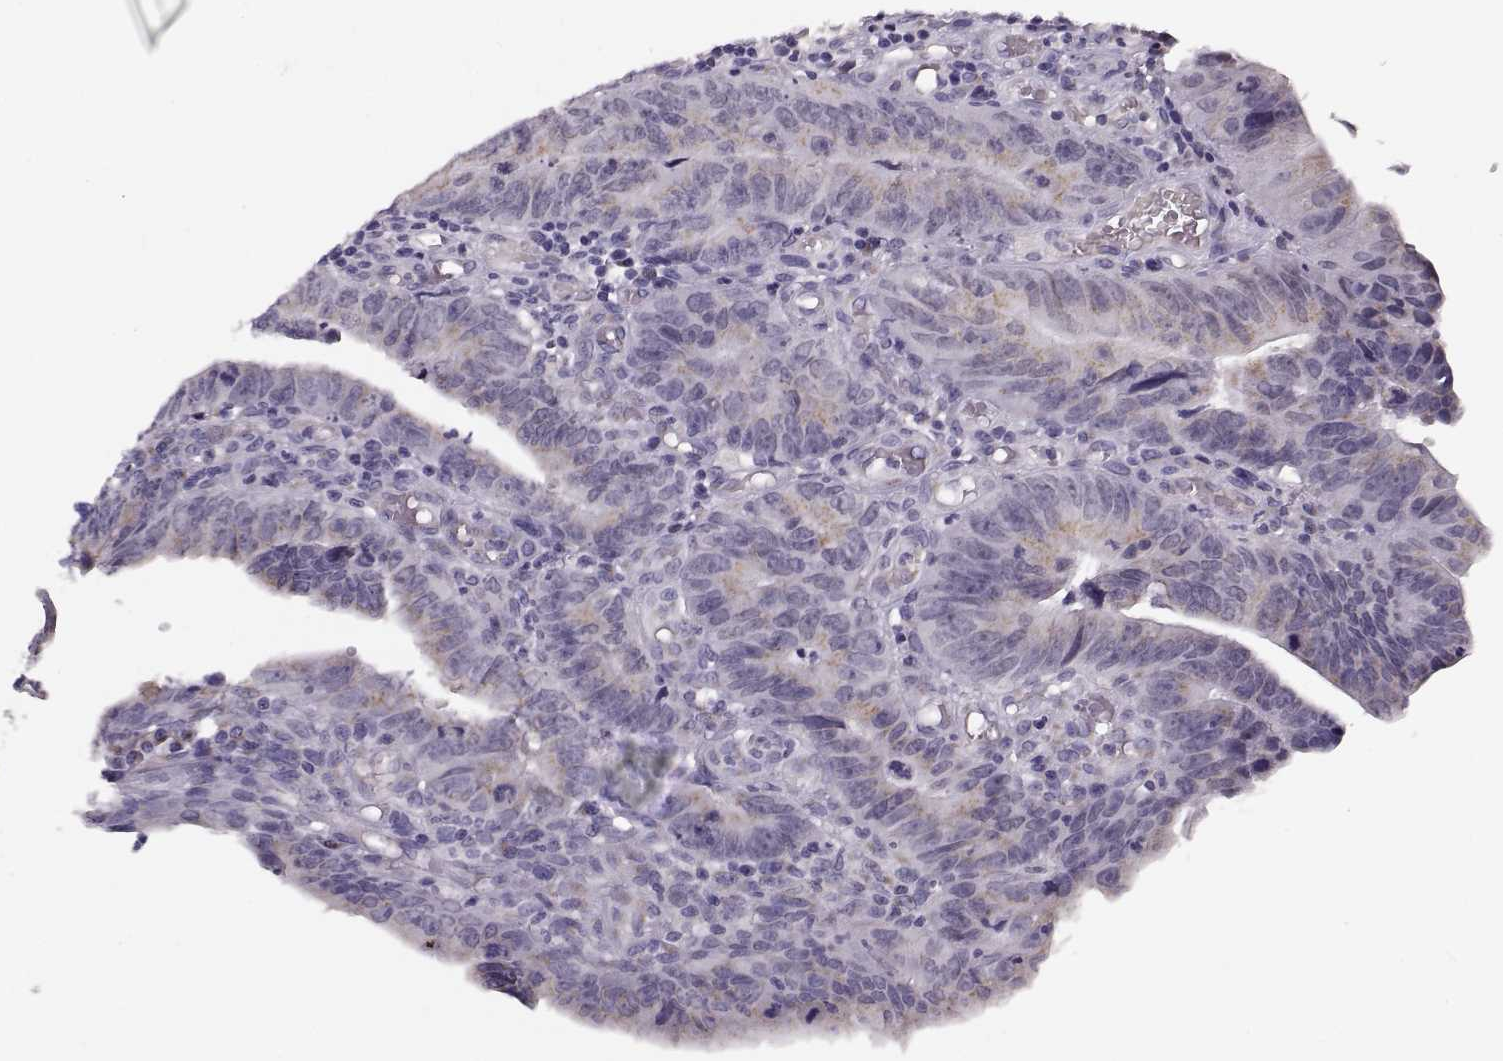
{"staining": {"intensity": "weak", "quantity": "25%-75%", "location": "cytoplasmic/membranous"}, "tissue": "colorectal cancer", "cell_type": "Tumor cells", "image_type": "cancer", "snomed": [{"axis": "morphology", "description": "Adenocarcinoma, NOS"}, {"axis": "topography", "description": "Colon"}], "caption": "High-magnification brightfield microscopy of adenocarcinoma (colorectal) stained with DAB (brown) and counterstained with hematoxylin (blue). tumor cells exhibit weak cytoplasmic/membranous positivity is present in approximately25%-75% of cells.", "gene": "SLC4A5", "patient": {"sex": "female", "age": 87}}